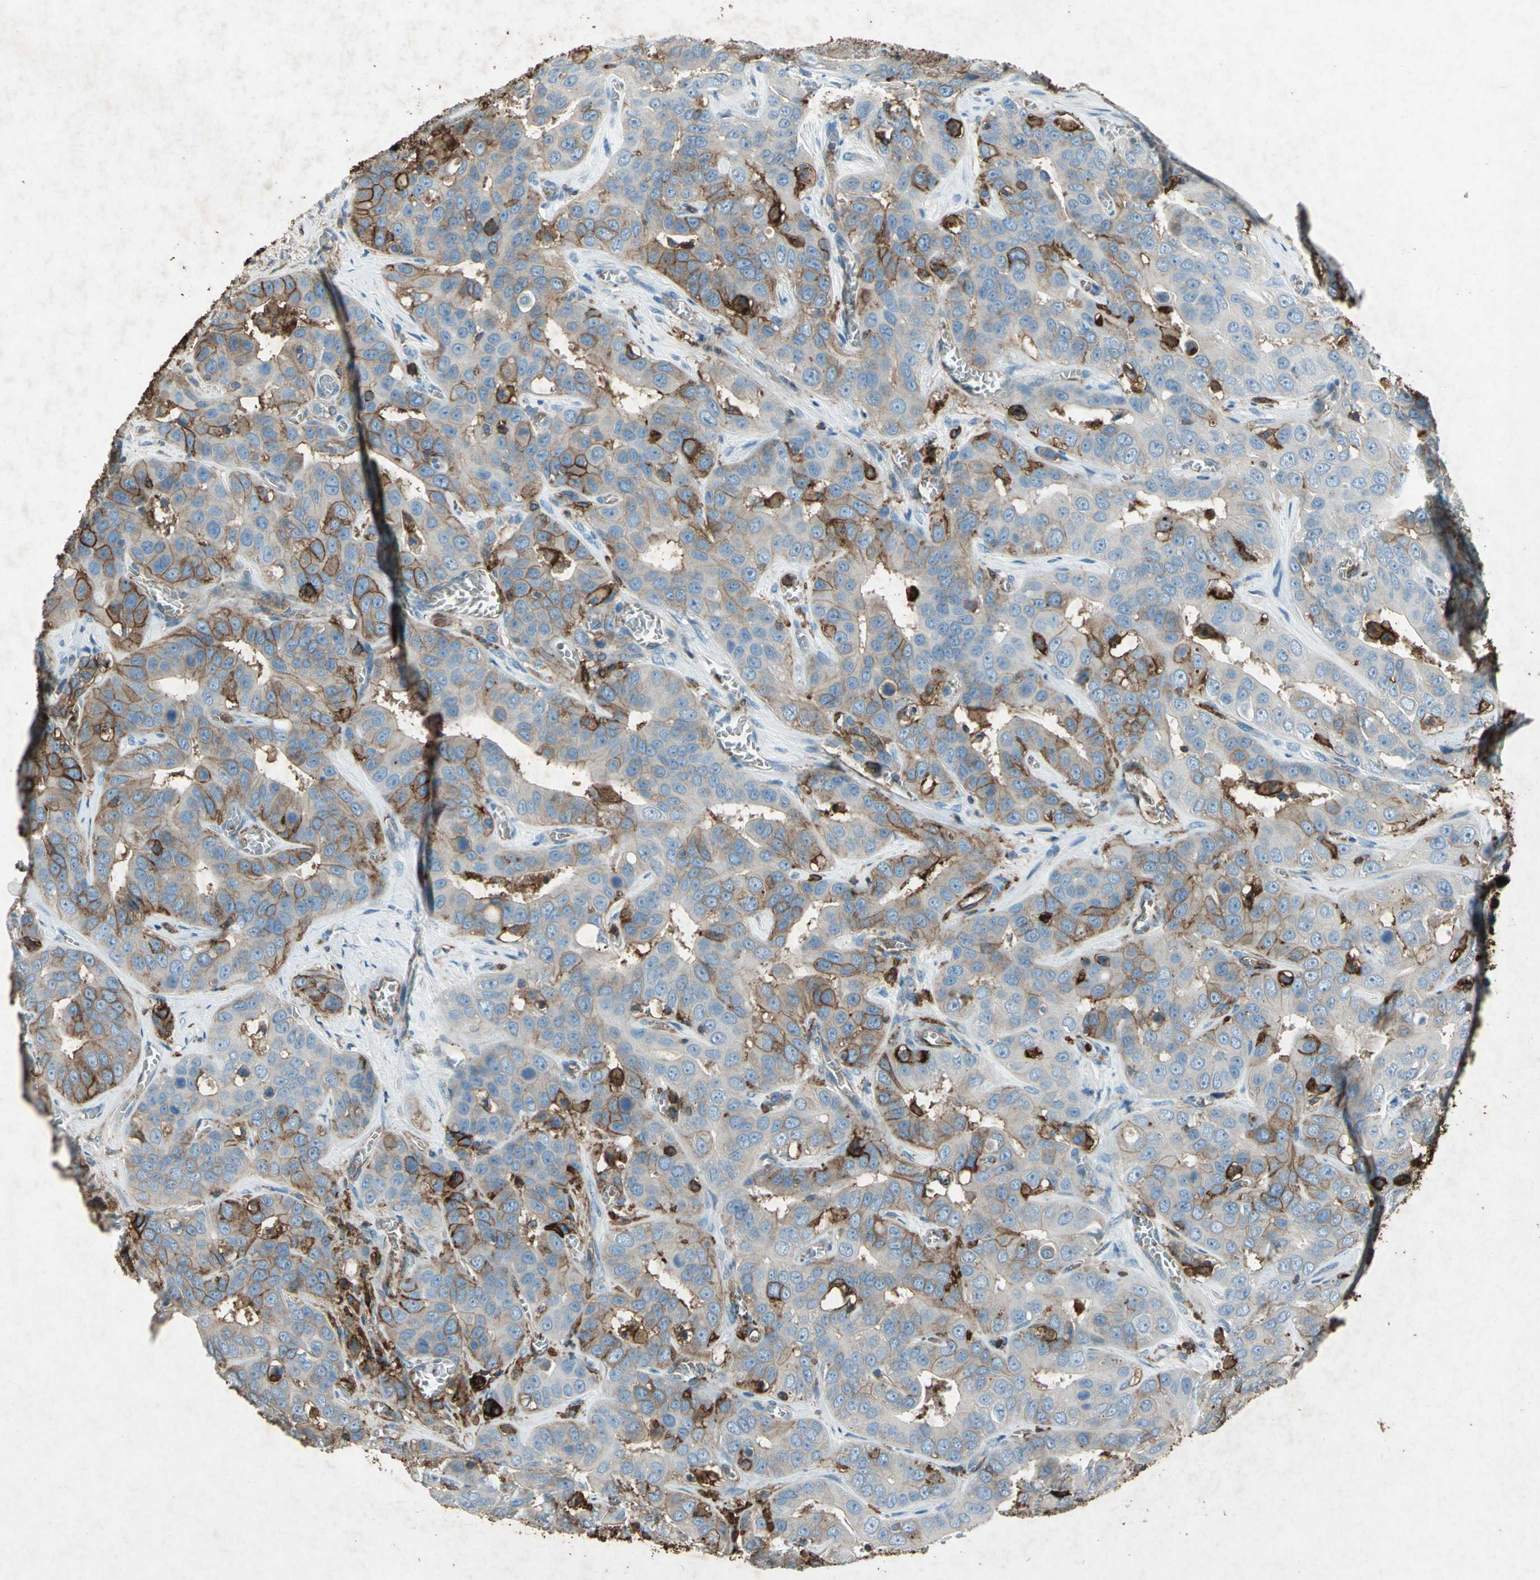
{"staining": {"intensity": "moderate", "quantity": "25%-75%", "location": "cytoplasmic/membranous"}, "tissue": "liver cancer", "cell_type": "Tumor cells", "image_type": "cancer", "snomed": [{"axis": "morphology", "description": "Cholangiocarcinoma"}, {"axis": "topography", "description": "Liver"}], "caption": "Liver cancer stained with DAB (3,3'-diaminobenzidine) immunohistochemistry (IHC) demonstrates medium levels of moderate cytoplasmic/membranous staining in approximately 25%-75% of tumor cells.", "gene": "CCR6", "patient": {"sex": "female", "age": 52}}